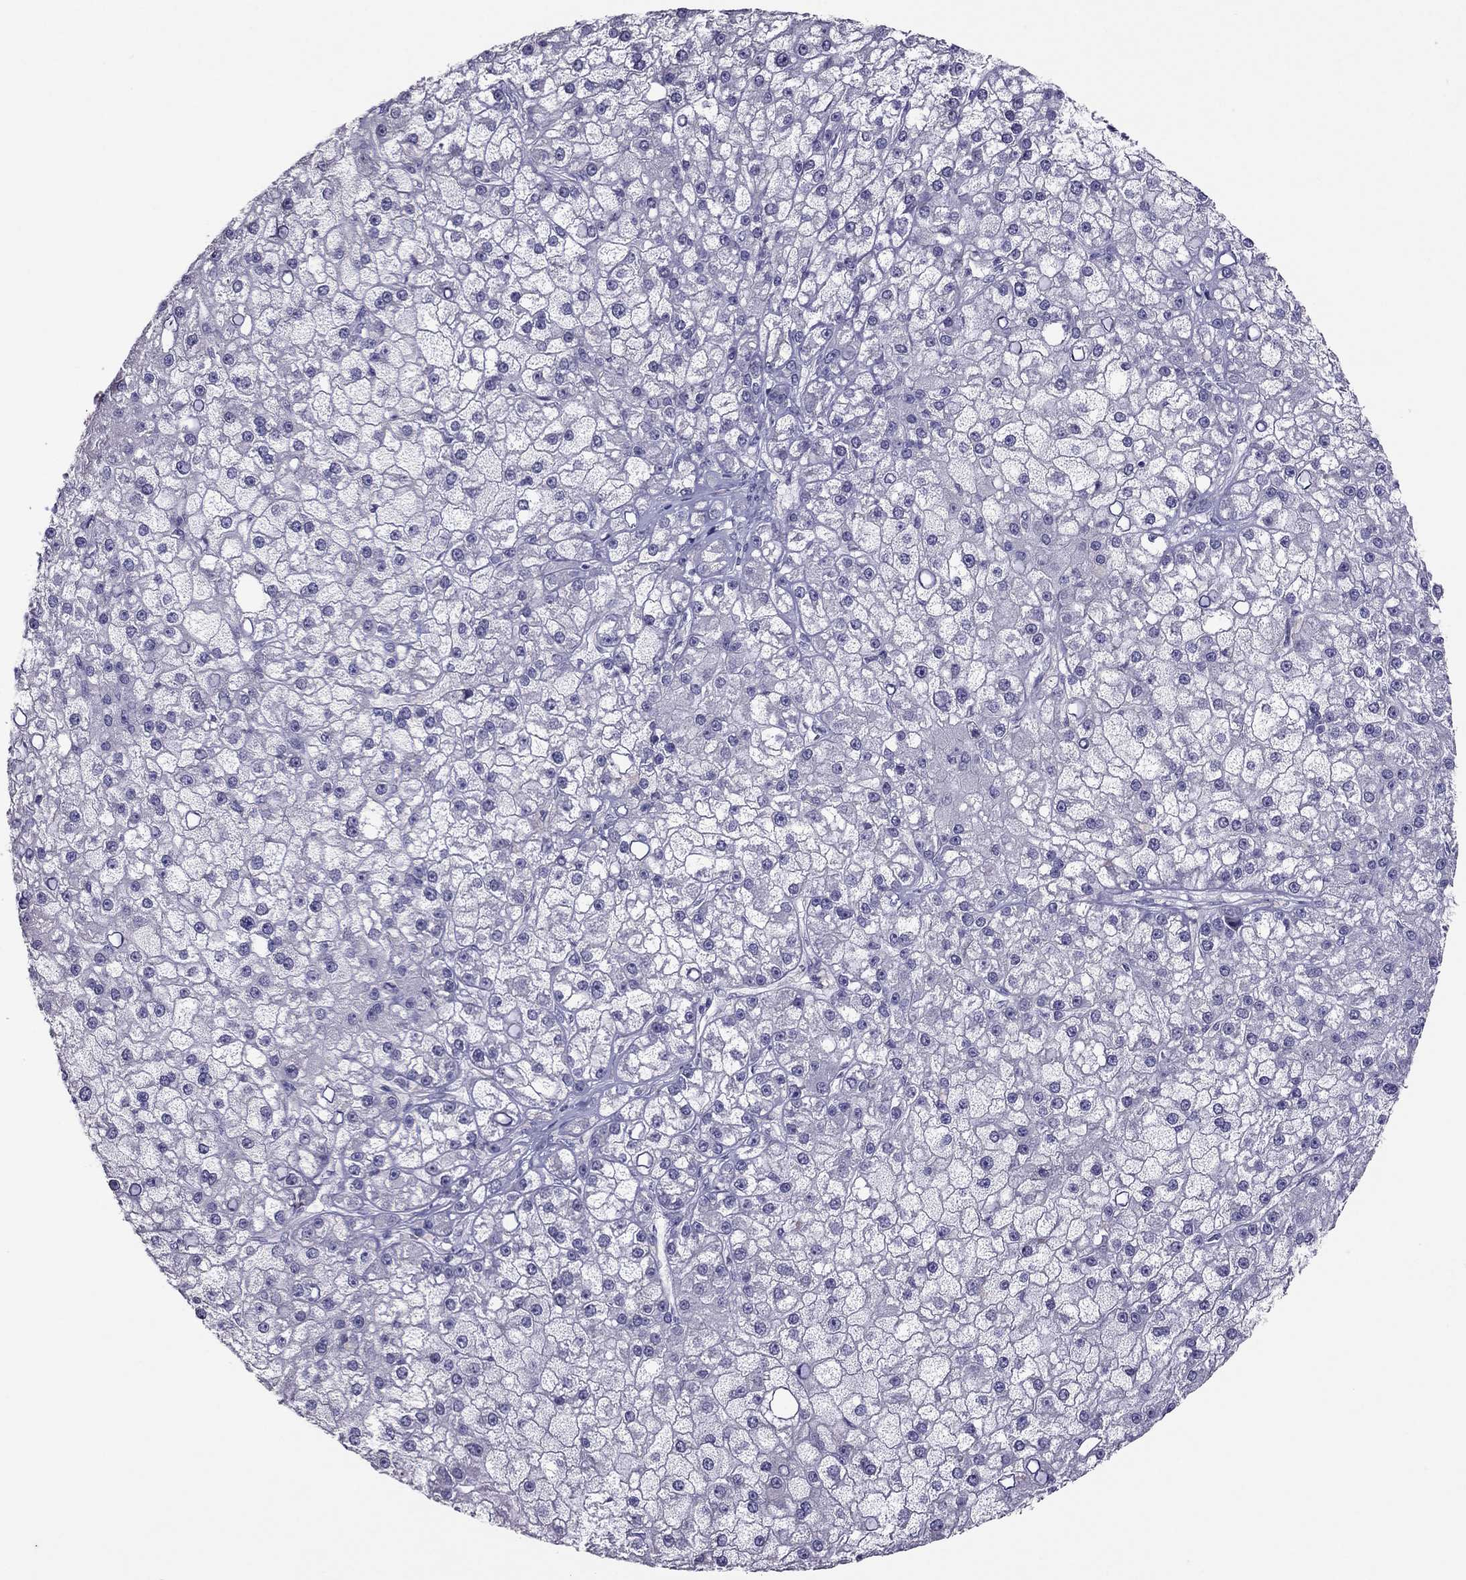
{"staining": {"intensity": "negative", "quantity": "none", "location": "none"}, "tissue": "liver cancer", "cell_type": "Tumor cells", "image_type": "cancer", "snomed": [{"axis": "morphology", "description": "Carcinoma, Hepatocellular, NOS"}, {"axis": "topography", "description": "Liver"}], "caption": "Tumor cells are negative for protein expression in human liver cancer (hepatocellular carcinoma).", "gene": "RGS8", "patient": {"sex": "male", "age": 67}}